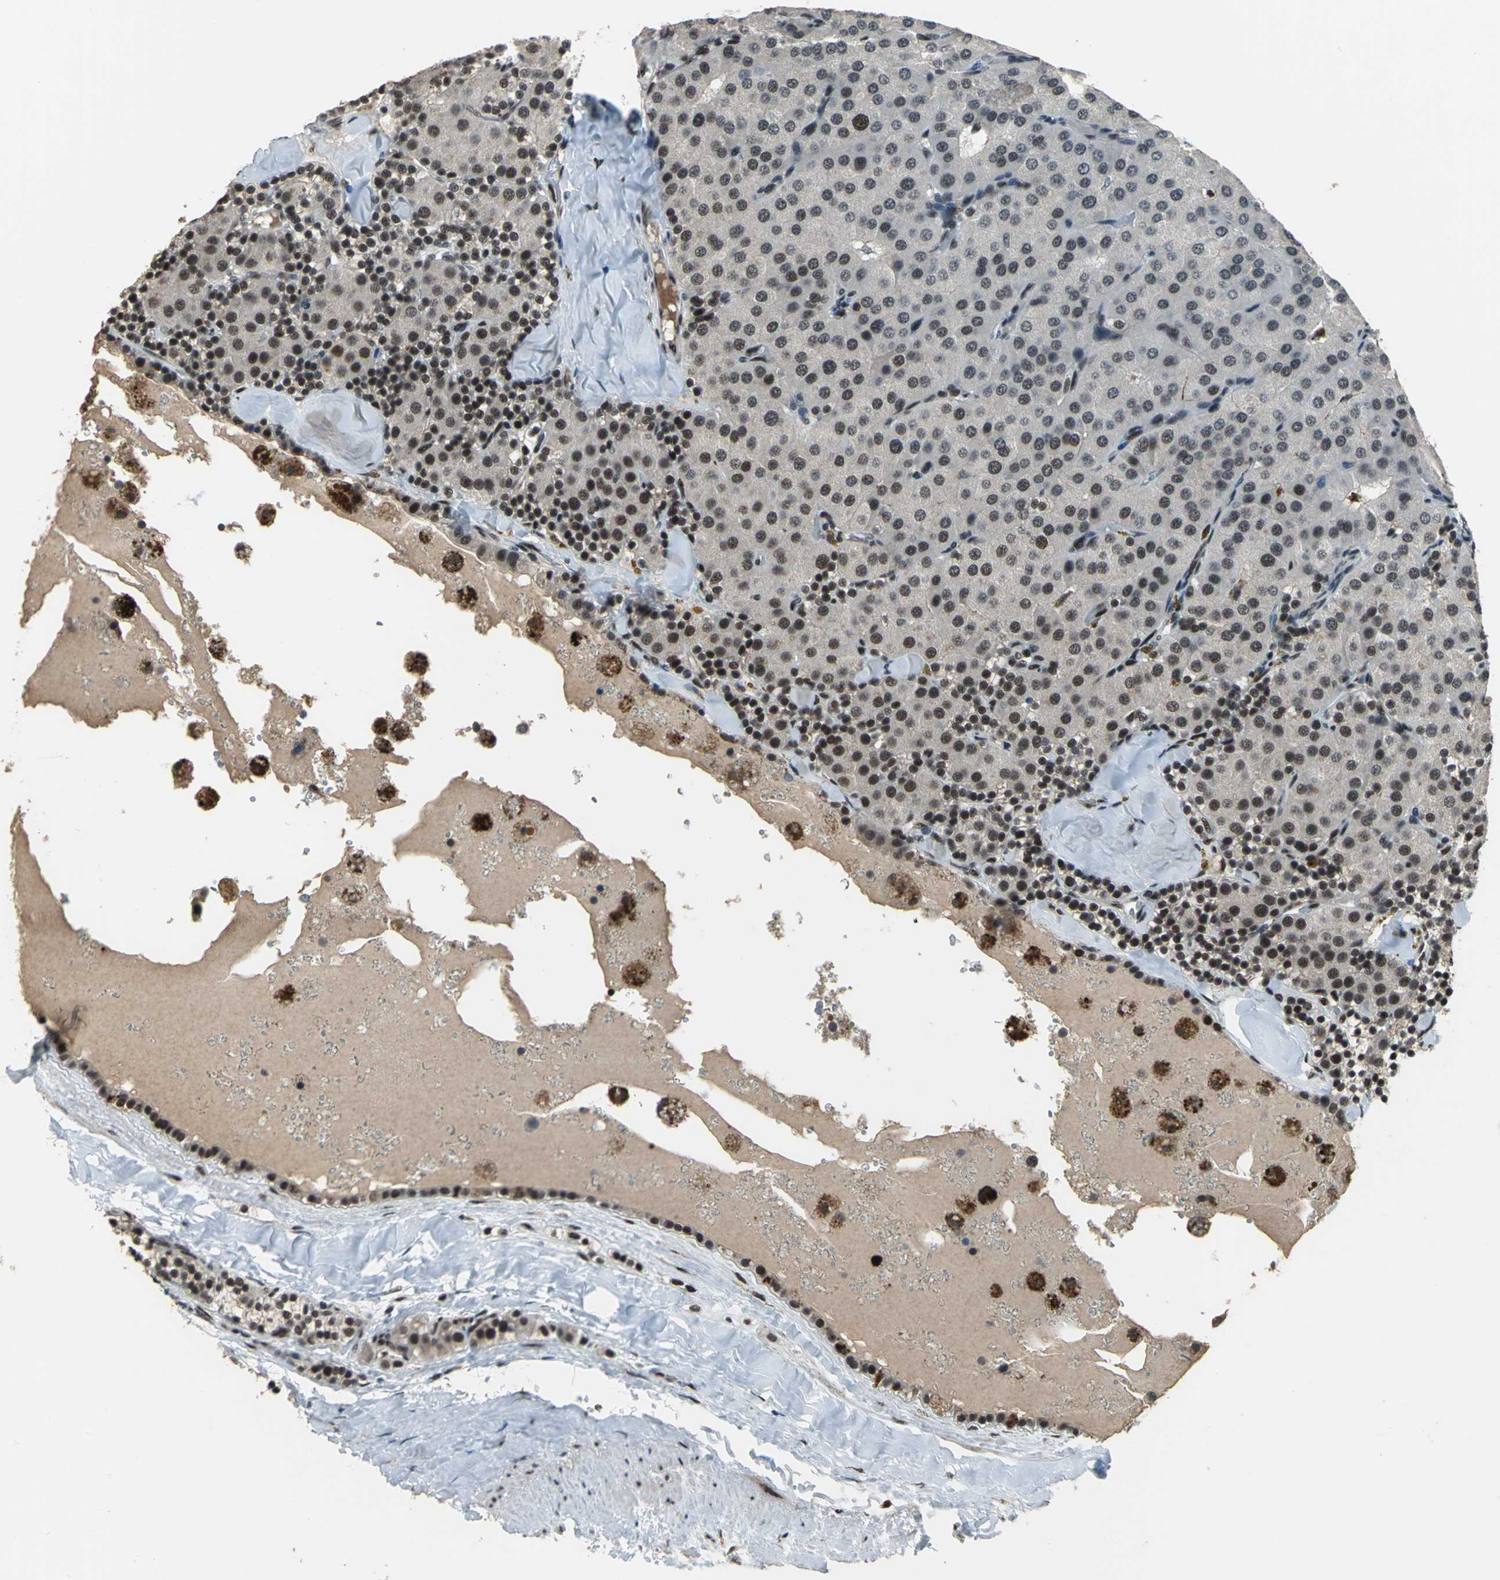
{"staining": {"intensity": "moderate", "quantity": "25%-75%", "location": "nuclear"}, "tissue": "parathyroid gland", "cell_type": "Glandular cells", "image_type": "normal", "snomed": [{"axis": "morphology", "description": "Normal tissue, NOS"}, {"axis": "morphology", "description": "Adenoma, NOS"}, {"axis": "topography", "description": "Parathyroid gland"}], "caption": "Immunohistochemical staining of benign human parathyroid gland demonstrates 25%-75% levels of moderate nuclear protein positivity in approximately 25%-75% of glandular cells. The staining was performed using DAB, with brown indicating positive protein expression. Nuclei are stained blue with hematoxylin.", "gene": "ELF2", "patient": {"sex": "female", "age": 86}}